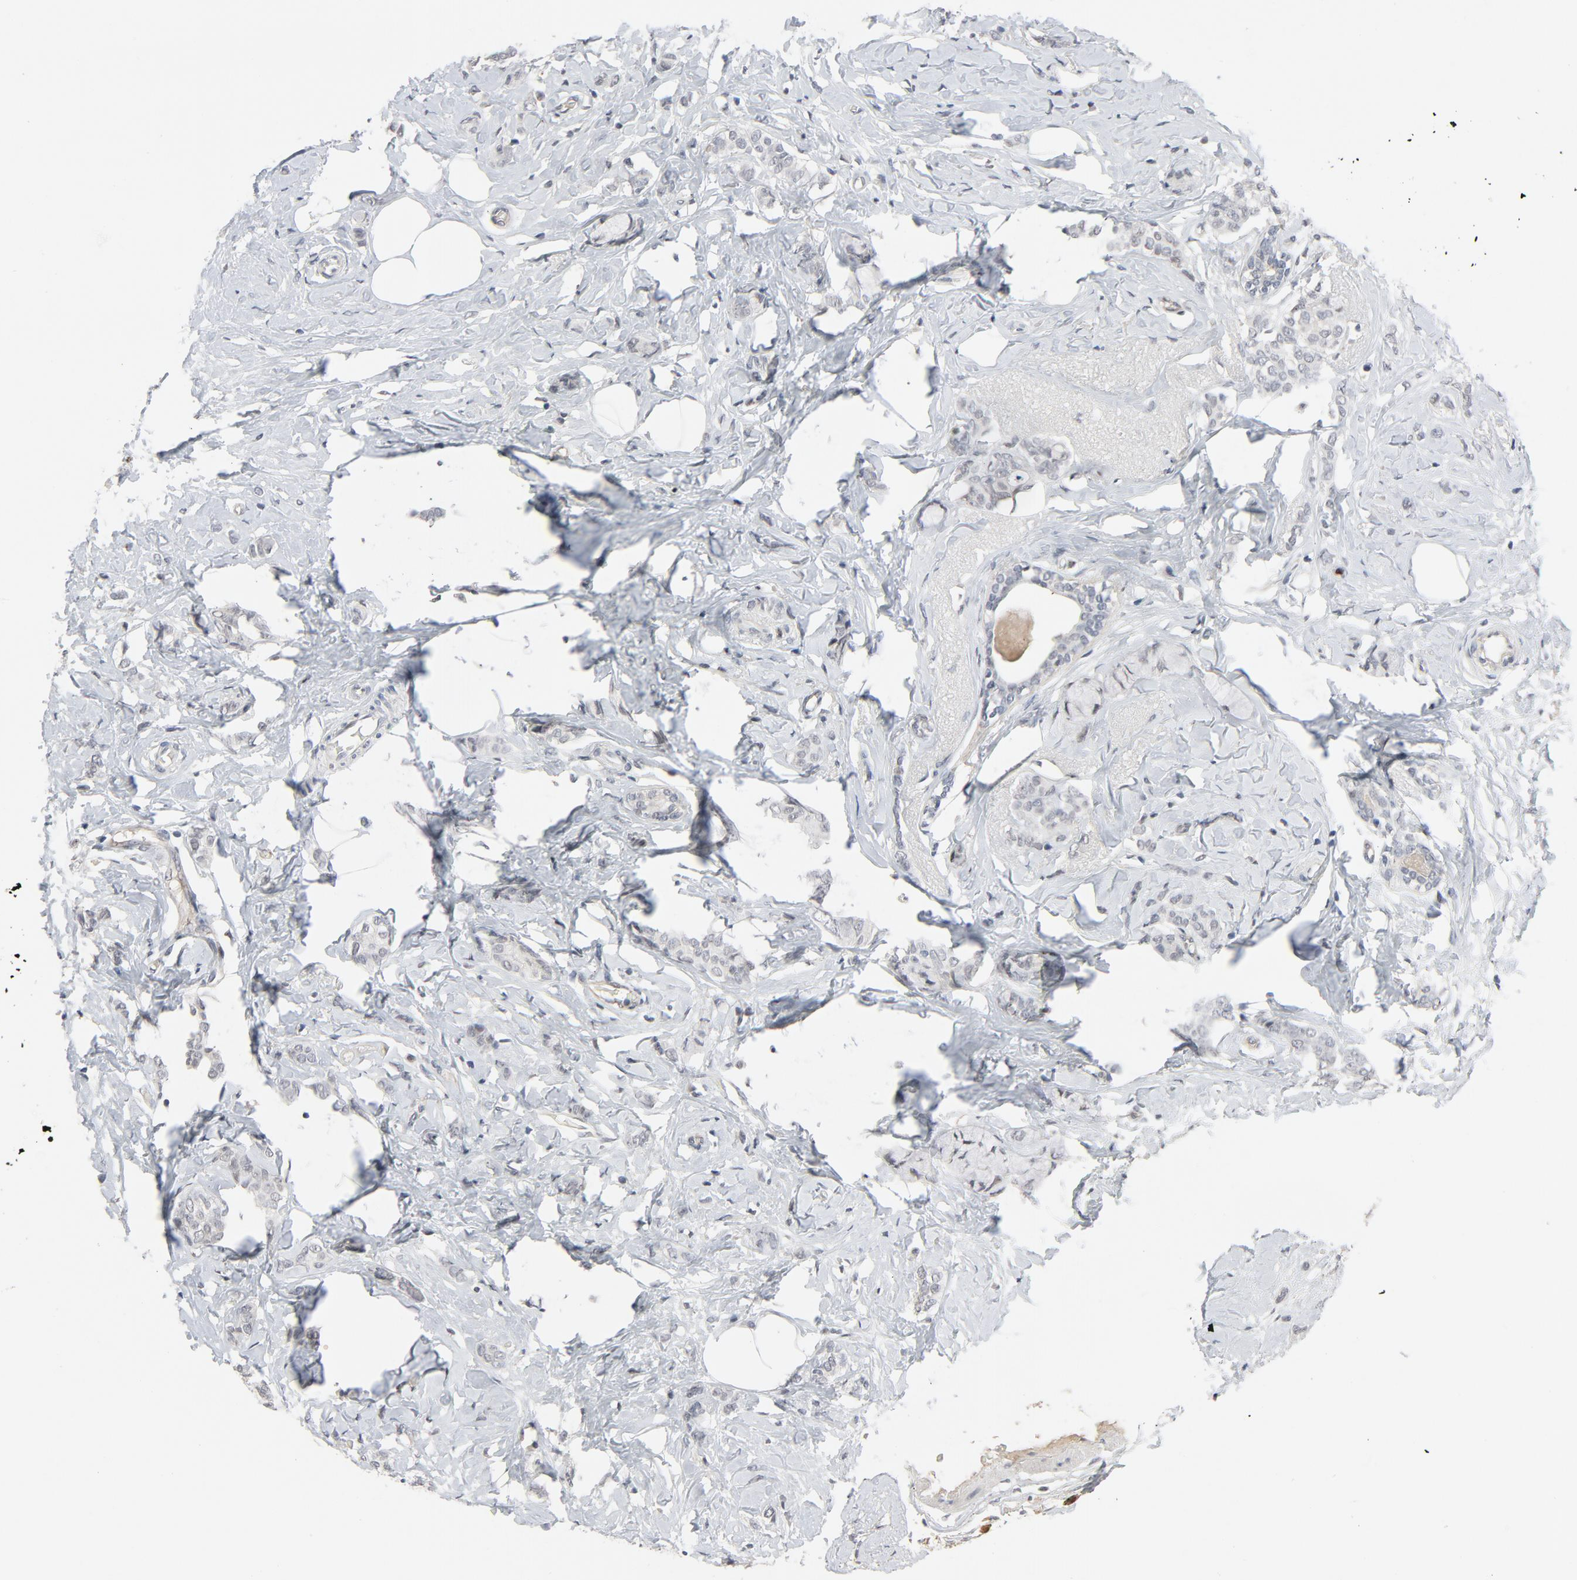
{"staining": {"intensity": "negative", "quantity": "none", "location": "none"}, "tissue": "breast cancer", "cell_type": "Tumor cells", "image_type": "cancer", "snomed": [{"axis": "morphology", "description": "Lobular carcinoma"}, {"axis": "topography", "description": "Breast"}], "caption": "Protein analysis of breast cancer exhibits no significant staining in tumor cells. Brightfield microscopy of IHC stained with DAB (brown) and hematoxylin (blue), captured at high magnification.", "gene": "FSCB", "patient": {"sex": "female", "age": 60}}